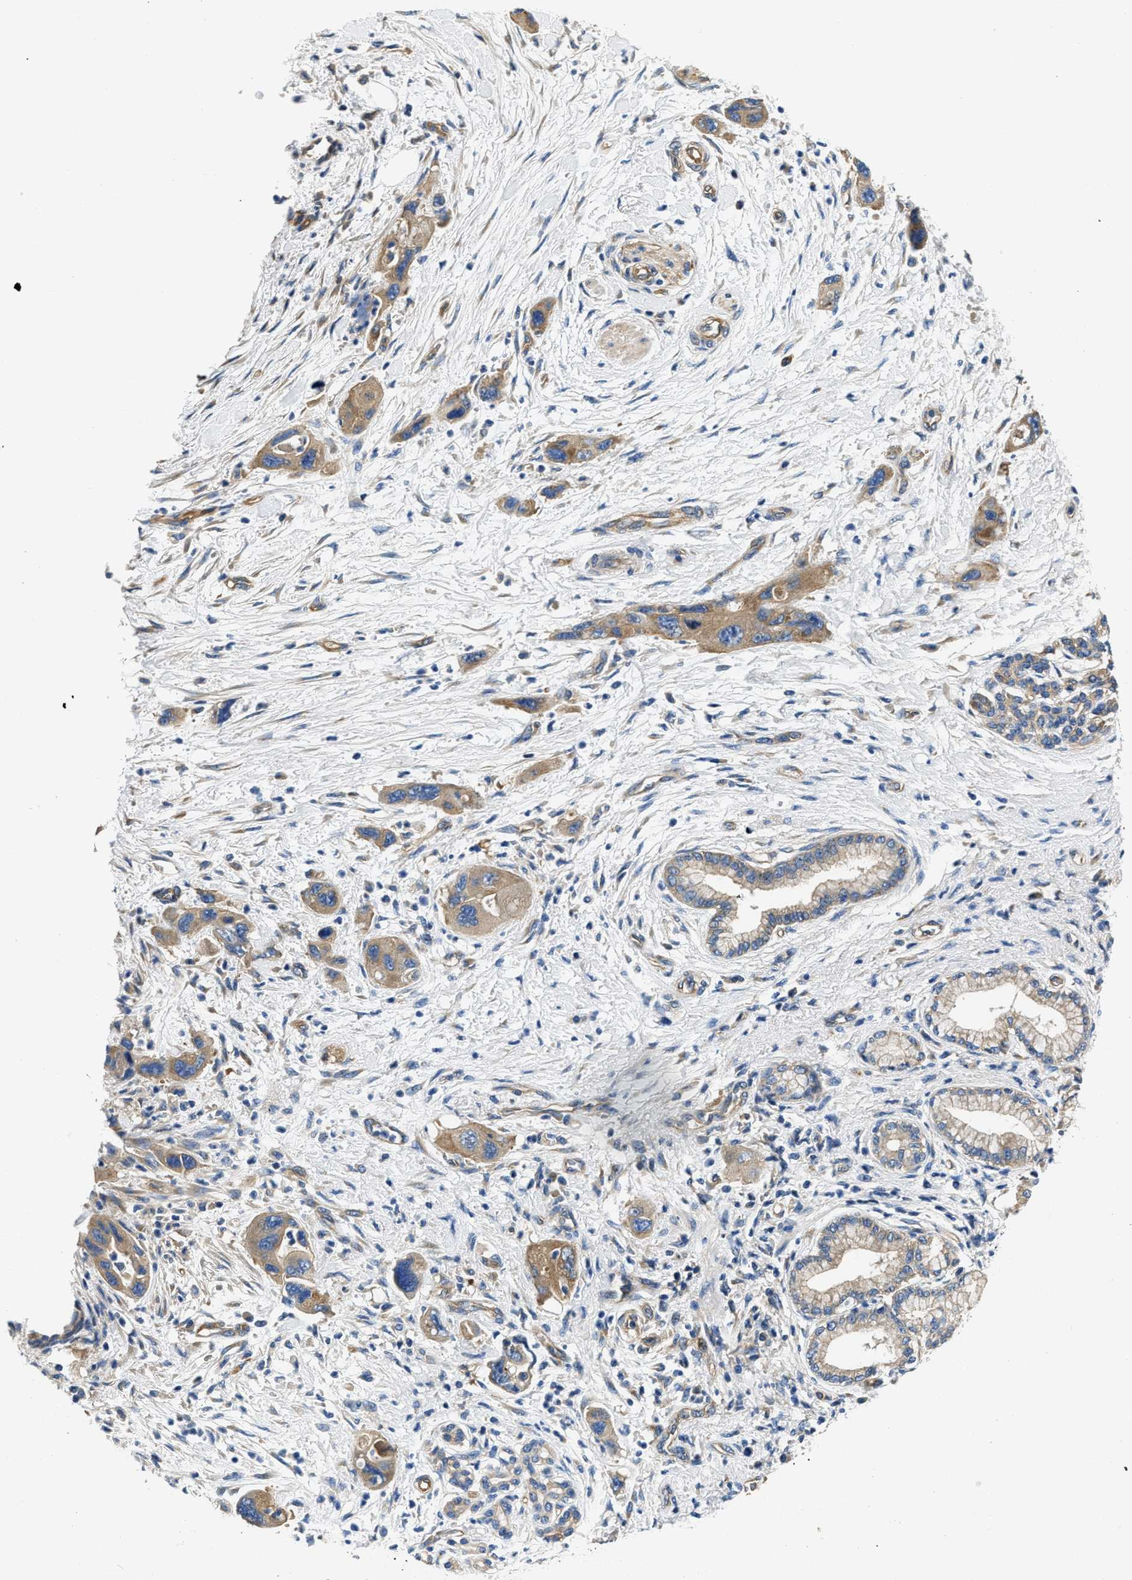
{"staining": {"intensity": "moderate", "quantity": ">75%", "location": "cytoplasmic/membranous"}, "tissue": "pancreatic cancer", "cell_type": "Tumor cells", "image_type": "cancer", "snomed": [{"axis": "morphology", "description": "Normal tissue, NOS"}, {"axis": "morphology", "description": "Adenocarcinoma, NOS"}, {"axis": "topography", "description": "Pancreas"}], "caption": "Pancreatic cancer tissue exhibits moderate cytoplasmic/membranous staining in approximately >75% of tumor cells (IHC, brightfield microscopy, high magnification).", "gene": "CSDE1", "patient": {"sex": "female", "age": 71}}